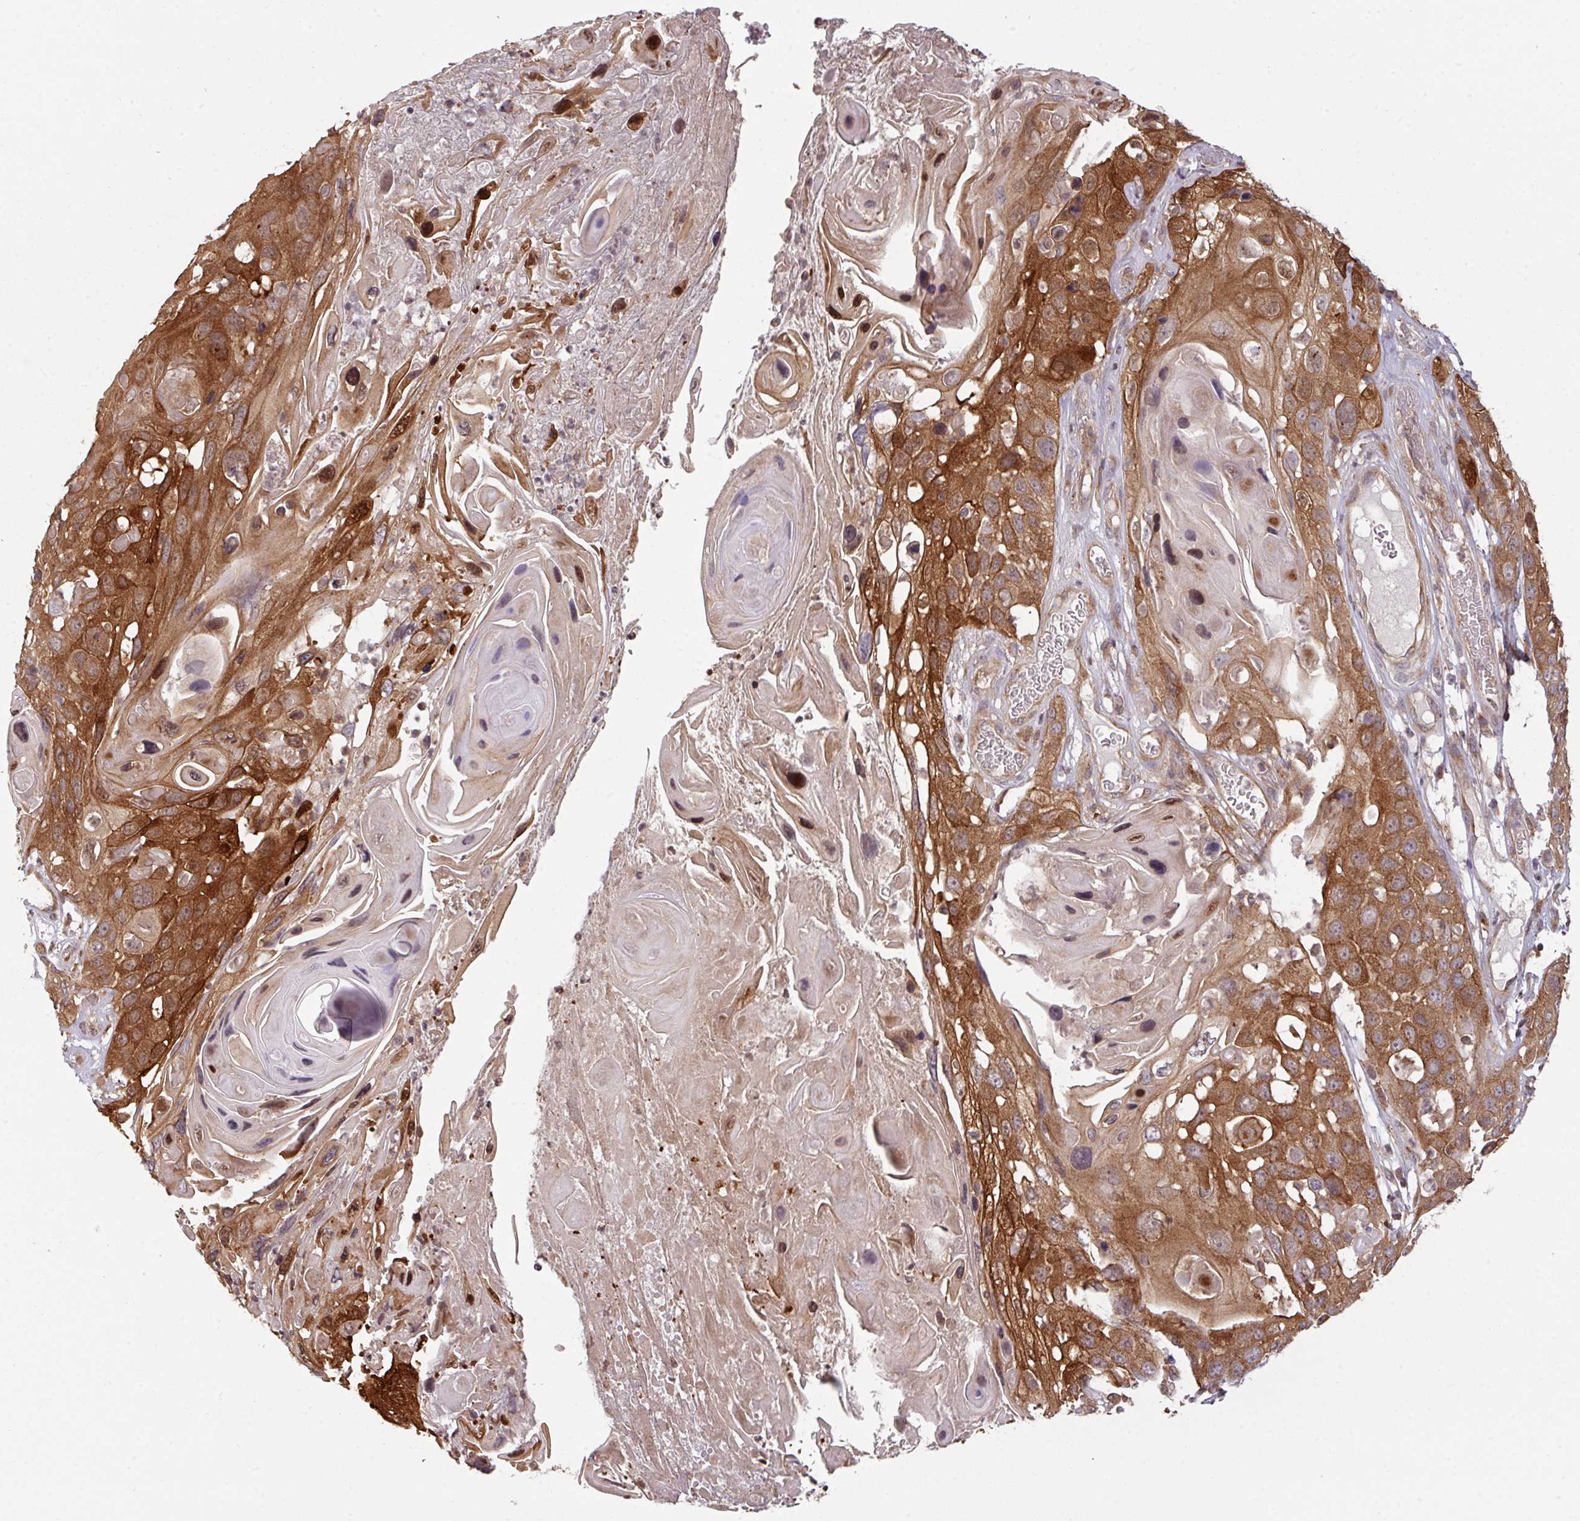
{"staining": {"intensity": "strong", "quantity": ">75%", "location": "cytoplasmic/membranous"}, "tissue": "skin cancer", "cell_type": "Tumor cells", "image_type": "cancer", "snomed": [{"axis": "morphology", "description": "Squamous cell carcinoma, NOS"}, {"axis": "topography", "description": "Skin"}], "caption": "A high amount of strong cytoplasmic/membranous expression is identified in about >75% of tumor cells in squamous cell carcinoma (skin) tissue. The protein is stained brown, and the nuclei are stained in blue (DAB IHC with brightfield microscopy, high magnification).", "gene": "CYFIP2", "patient": {"sex": "male", "age": 55}}